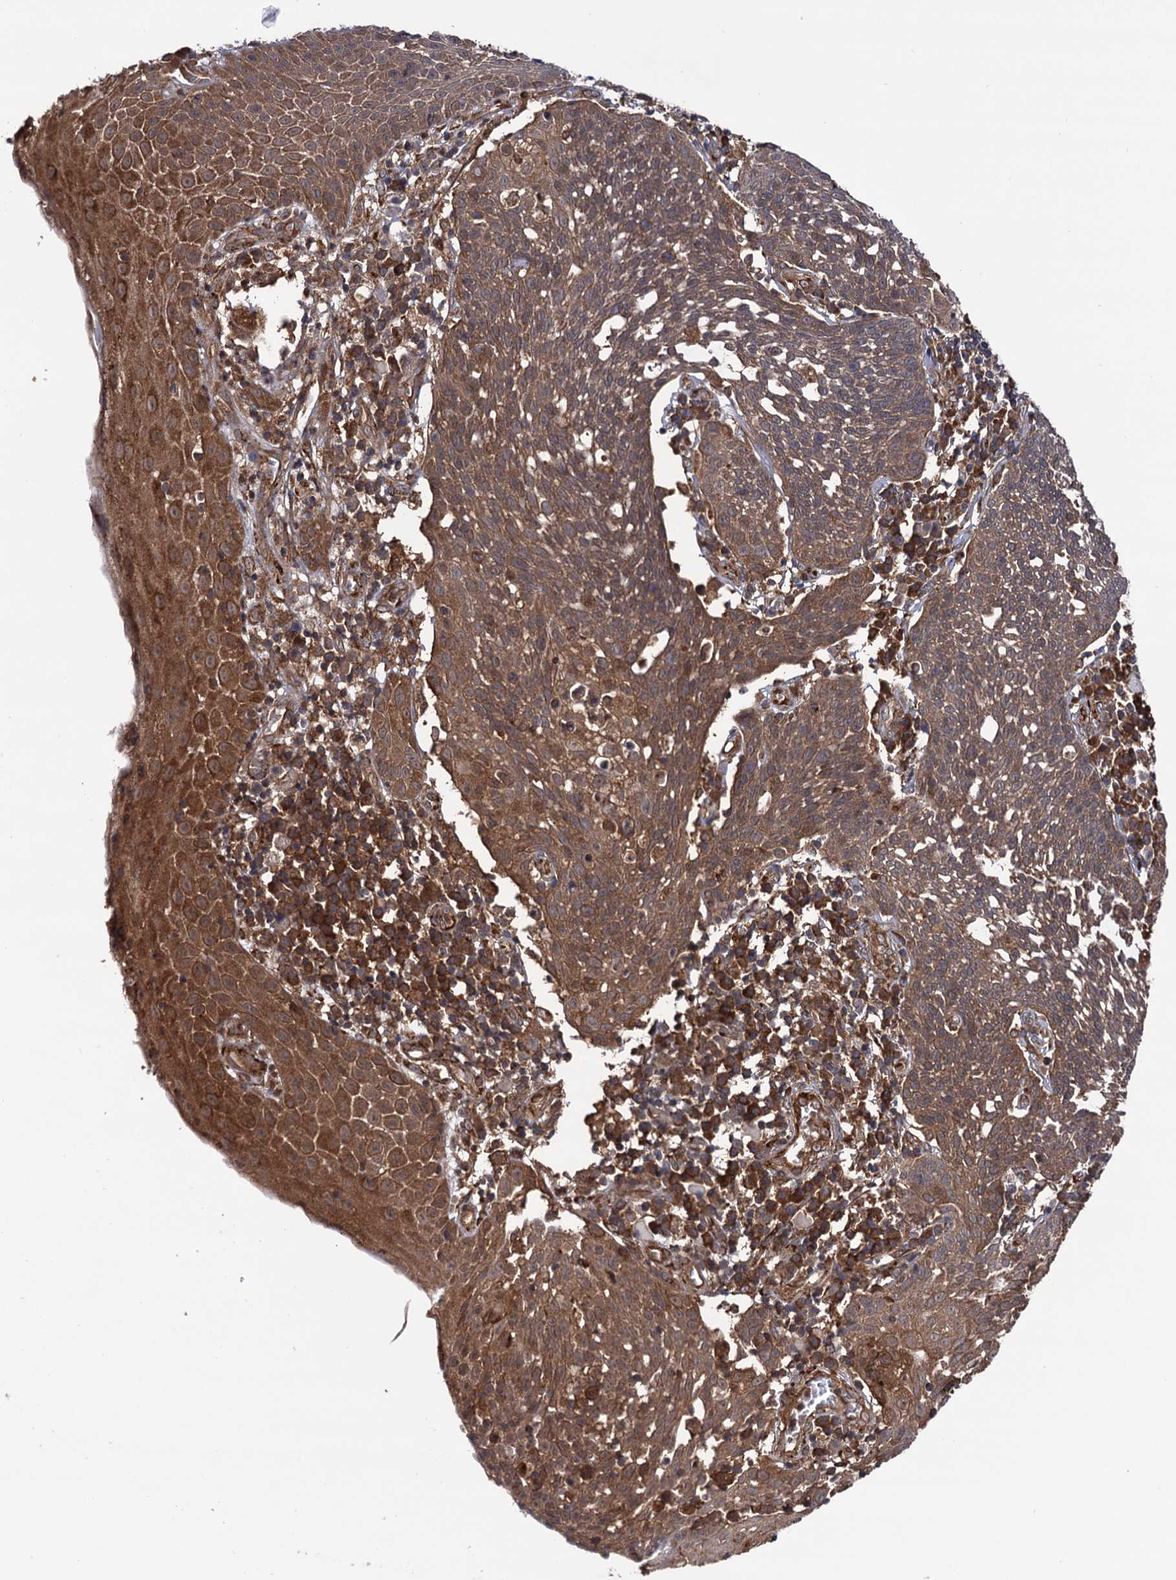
{"staining": {"intensity": "moderate", "quantity": ">75%", "location": "cytoplasmic/membranous"}, "tissue": "cervical cancer", "cell_type": "Tumor cells", "image_type": "cancer", "snomed": [{"axis": "morphology", "description": "Squamous cell carcinoma, NOS"}, {"axis": "topography", "description": "Cervix"}], "caption": "Human cervical cancer stained with a brown dye reveals moderate cytoplasmic/membranous positive positivity in about >75% of tumor cells.", "gene": "ATP8B4", "patient": {"sex": "female", "age": 34}}